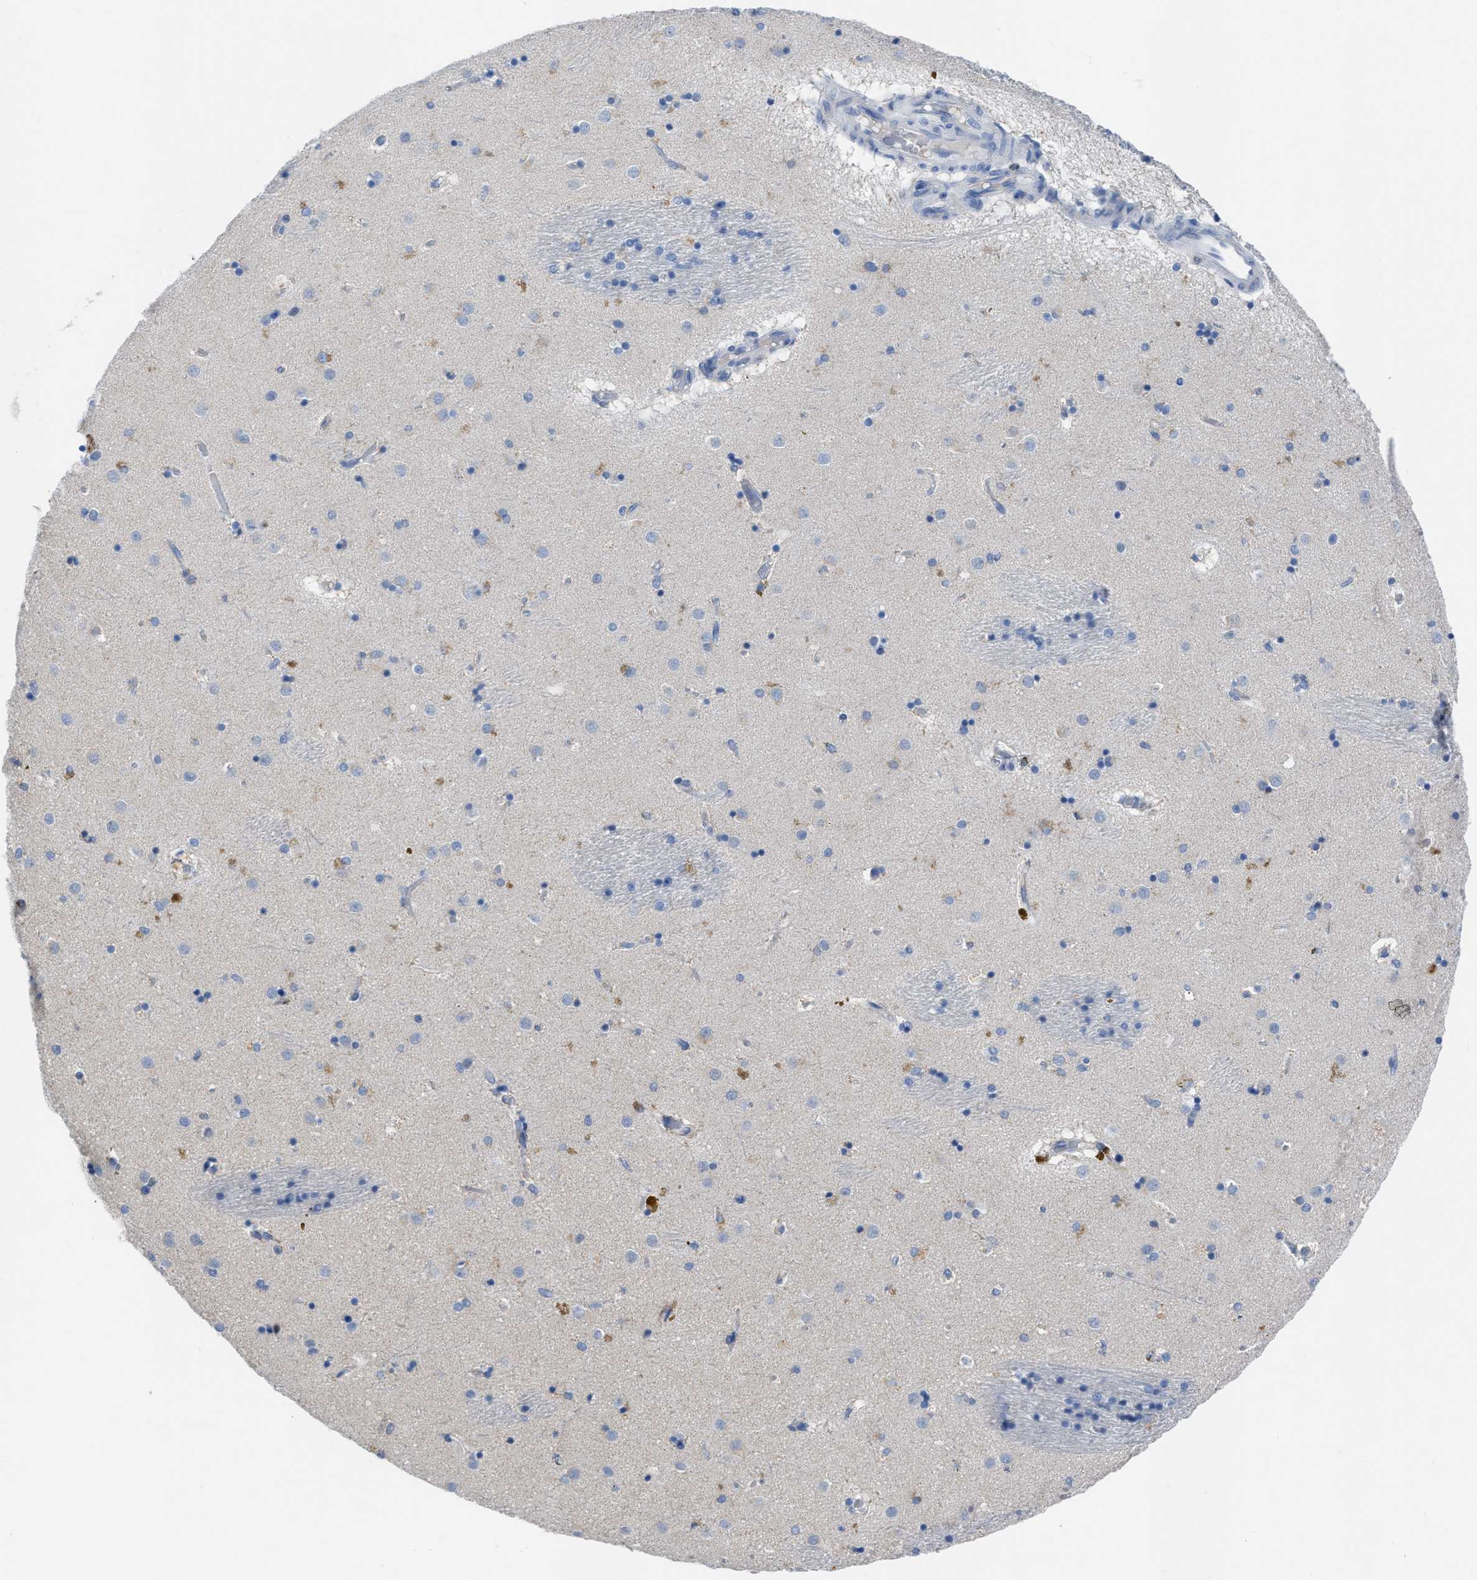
{"staining": {"intensity": "negative", "quantity": "none", "location": "none"}, "tissue": "caudate", "cell_type": "Glial cells", "image_type": "normal", "snomed": [{"axis": "morphology", "description": "Normal tissue, NOS"}, {"axis": "topography", "description": "Lateral ventricle wall"}], "caption": "This is an IHC micrograph of unremarkable caudate. There is no staining in glial cells.", "gene": "ETFA", "patient": {"sex": "male", "age": 70}}